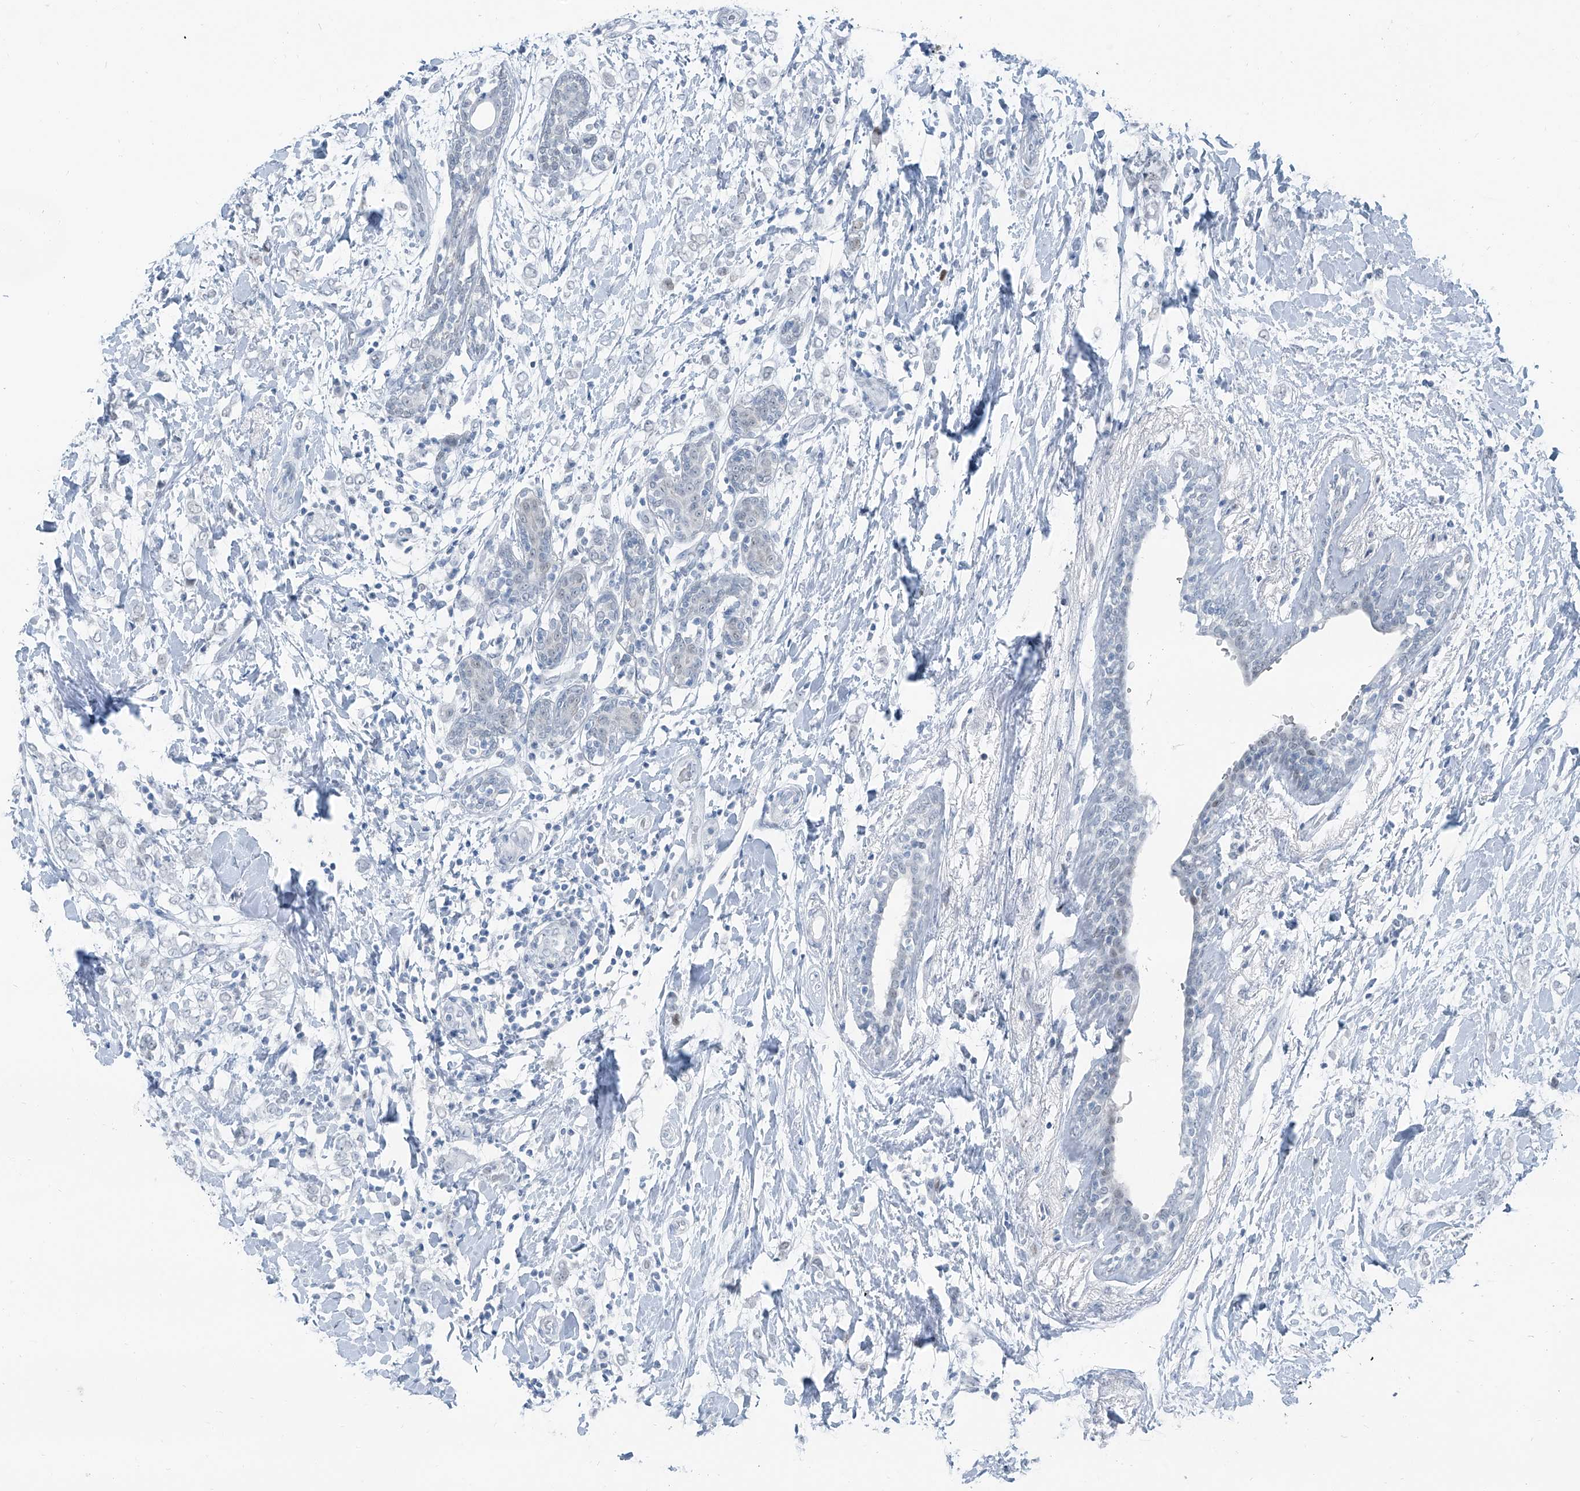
{"staining": {"intensity": "negative", "quantity": "none", "location": "none"}, "tissue": "breast cancer", "cell_type": "Tumor cells", "image_type": "cancer", "snomed": [{"axis": "morphology", "description": "Normal tissue, NOS"}, {"axis": "morphology", "description": "Lobular carcinoma"}, {"axis": "topography", "description": "Breast"}], "caption": "This image is of breast lobular carcinoma stained with immunohistochemistry (IHC) to label a protein in brown with the nuclei are counter-stained blue. There is no staining in tumor cells.", "gene": "RGN", "patient": {"sex": "female", "age": 47}}